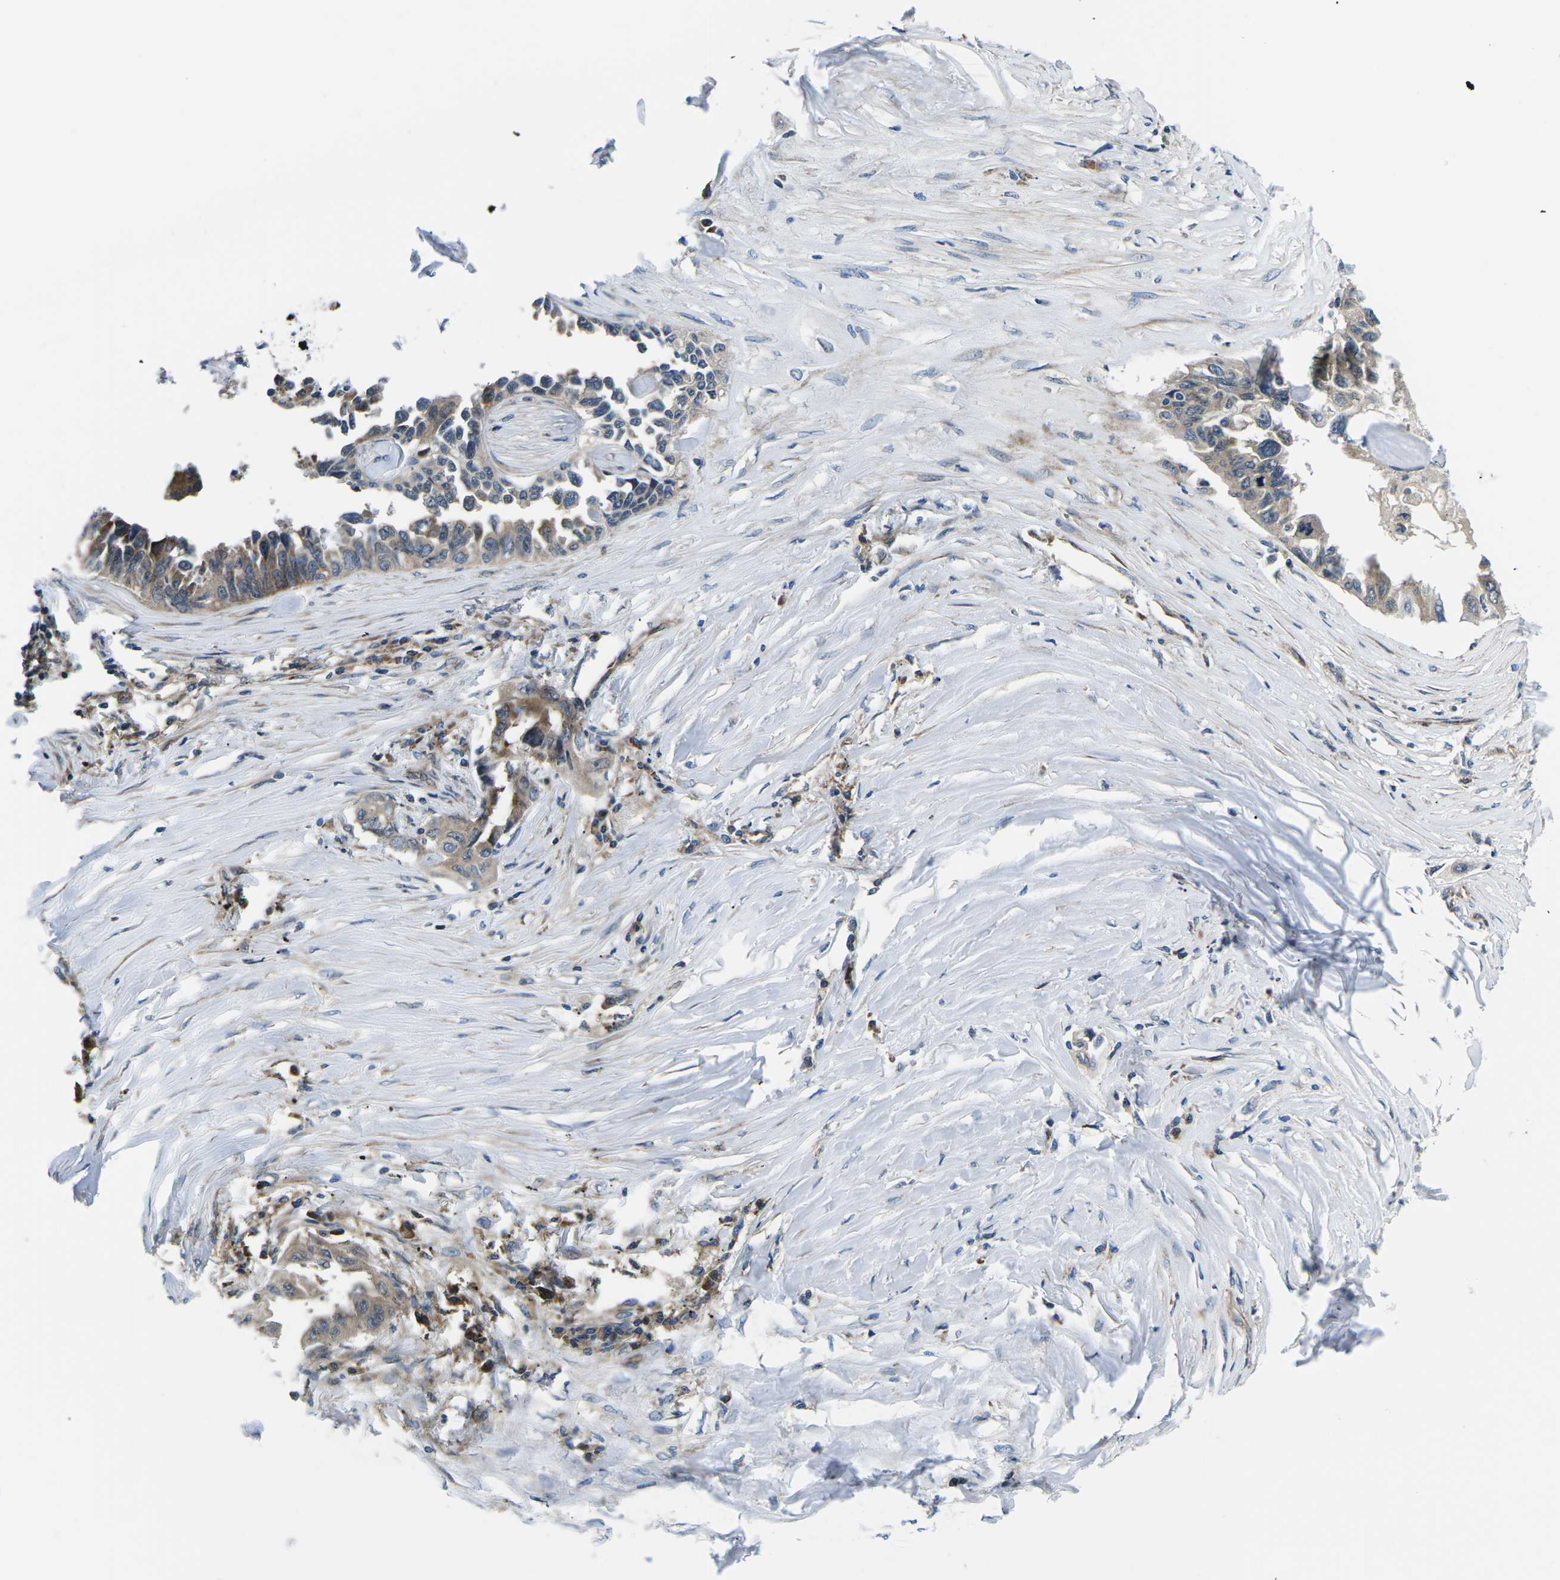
{"staining": {"intensity": "weak", "quantity": ">75%", "location": "cytoplasmic/membranous"}, "tissue": "lung cancer", "cell_type": "Tumor cells", "image_type": "cancer", "snomed": [{"axis": "morphology", "description": "Adenocarcinoma, NOS"}, {"axis": "topography", "description": "Lung"}], "caption": "Immunohistochemistry of human lung cancer reveals low levels of weak cytoplasmic/membranous staining in approximately >75% of tumor cells.", "gene": "EIF4E", "patient": {"sex": "female", "age": 51}}